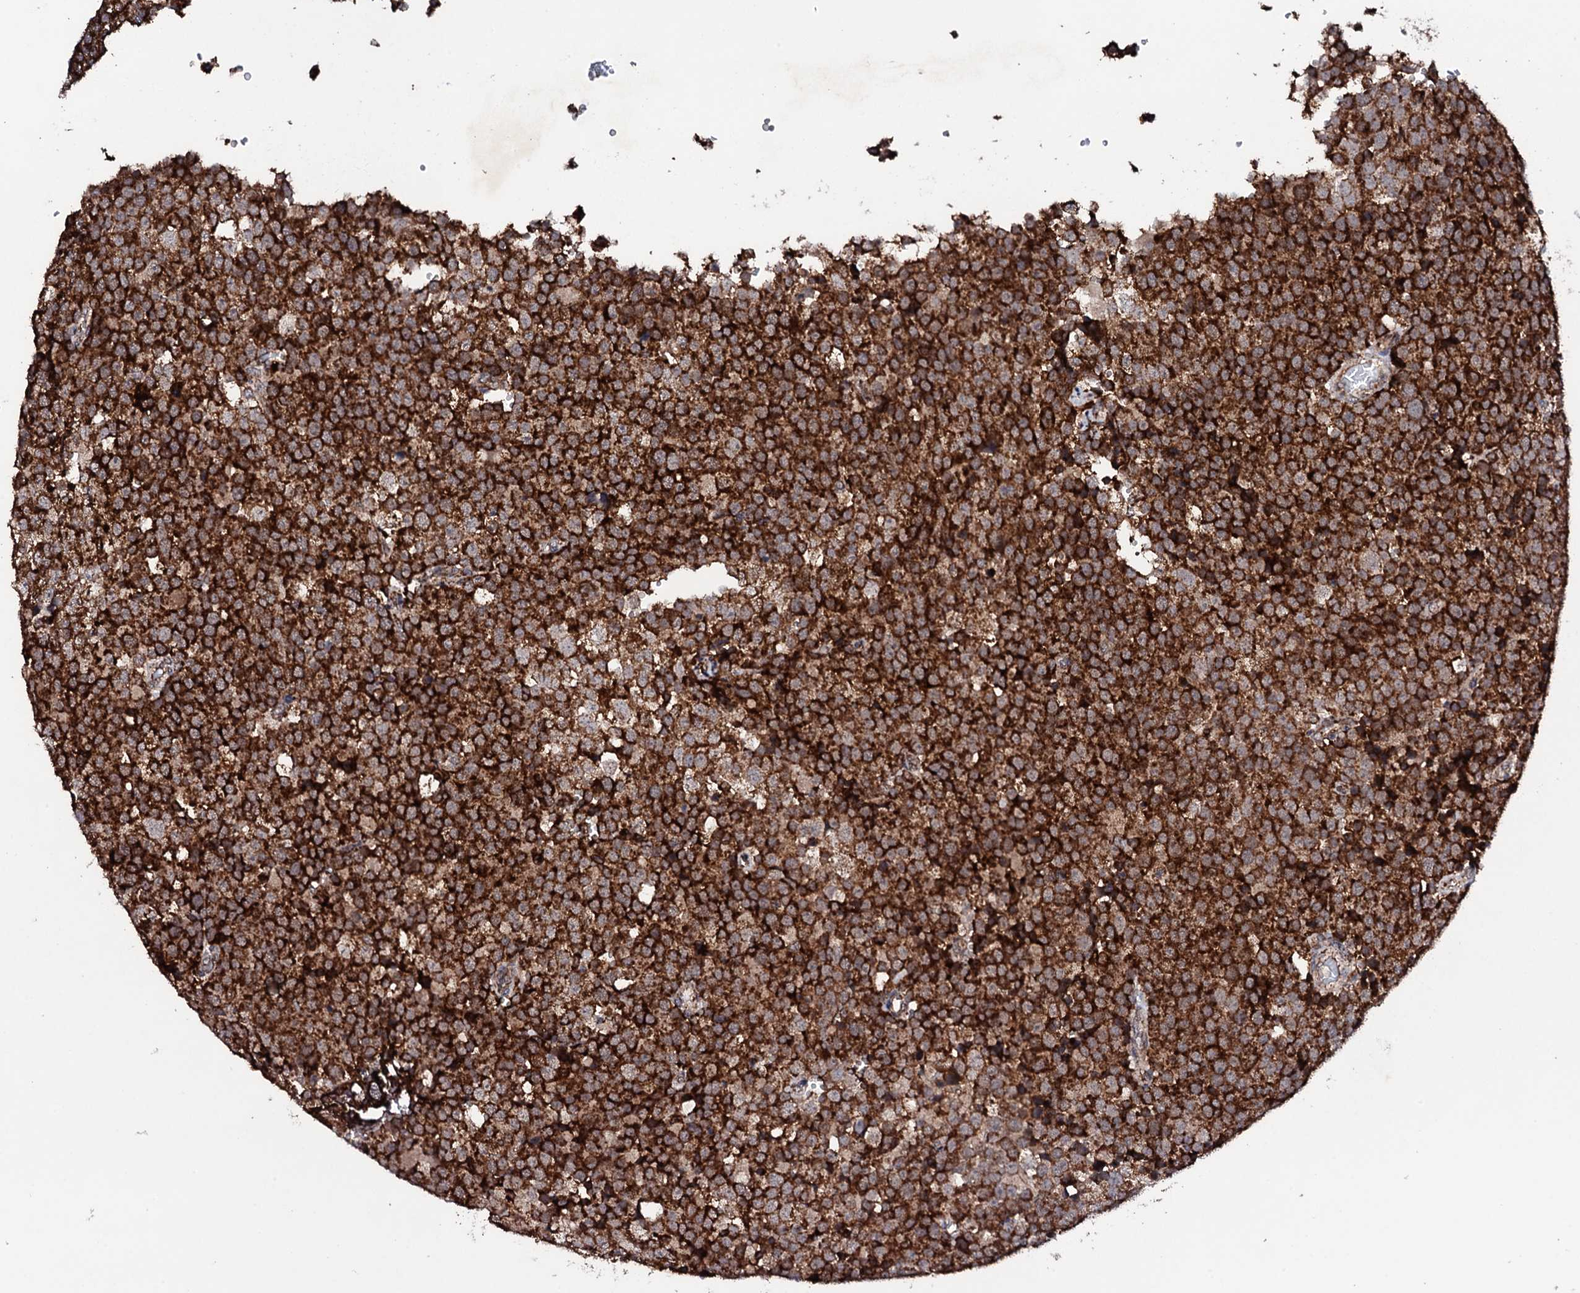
{"staining": {"intensity": "strong", "quantity": ">75%", "location": "cytoplasmic/membranous"}, "tissue": "testis cancer", "cell_type": "Tumor cells", "image_type": "cancer", "snomed": [{"axis": "morphology", "description": "Seminoma, NOS"}, {"axis": "topography", "description": "Testis"}], "caption": "This micrograph reveals IHC staining of testis cancer (seminoma), with high strong cytoplasmic/membranous positivity in about >75% of tumor cells.", "gene": "MTIF3", "patient": {"sex": "male", "age": 71}}